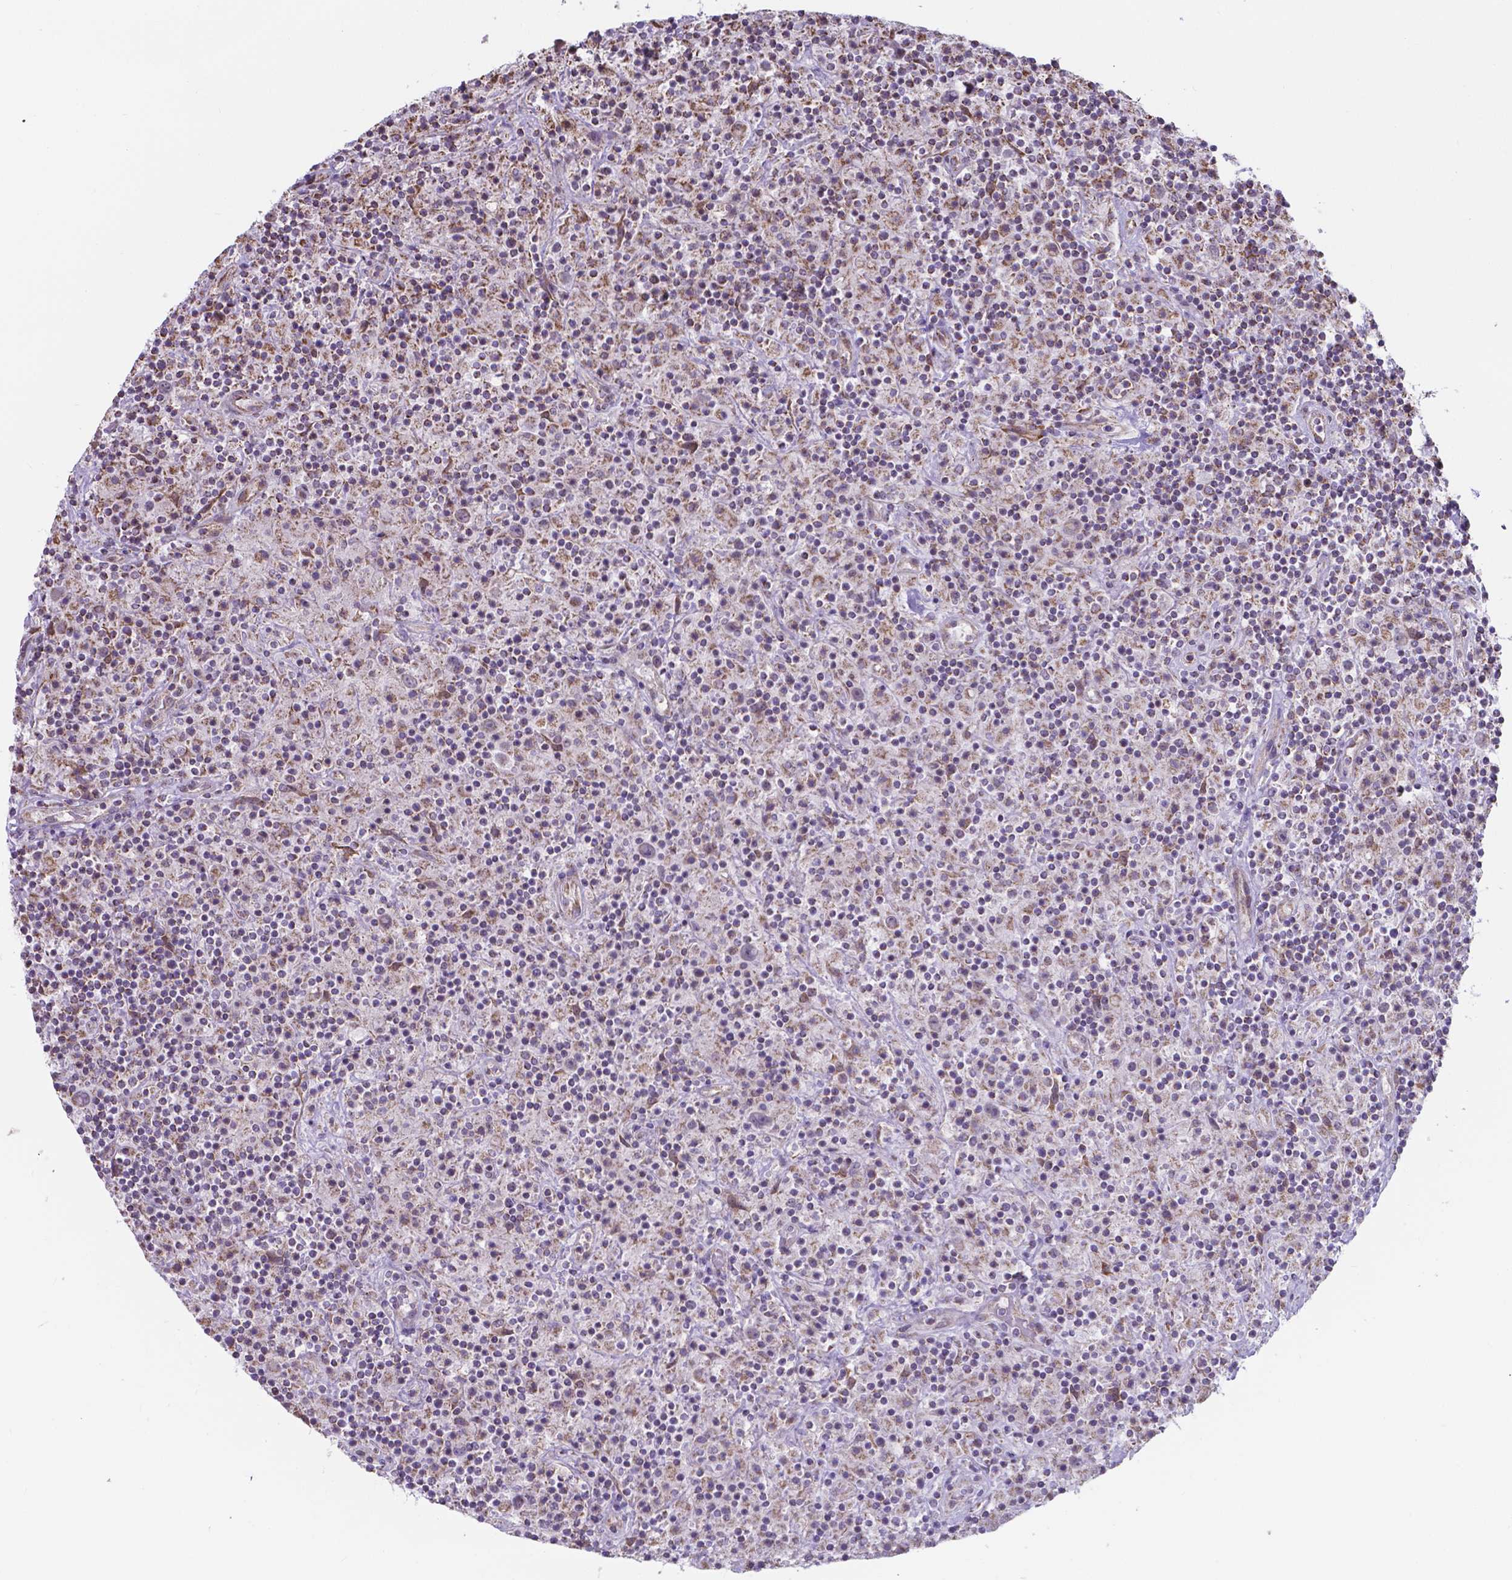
{"staining": {"intensity": "negative", "quantity": "none", "location": "none"}, "tissue": "lymphoma", "cell_type": "Tumor cells", "image_type": "cancer", "snomed": [{"axis": "morphology", "description": "Hodgkin's disease, NOS"}, {"axis": "topography", "description": "Lymph node"}], "caption": "Immunohistochemical staining of lymphoma displays no significant expression in tumor cells.", "gene": "FAM114A1", "patient": {"sex": "male", "age": 70}}